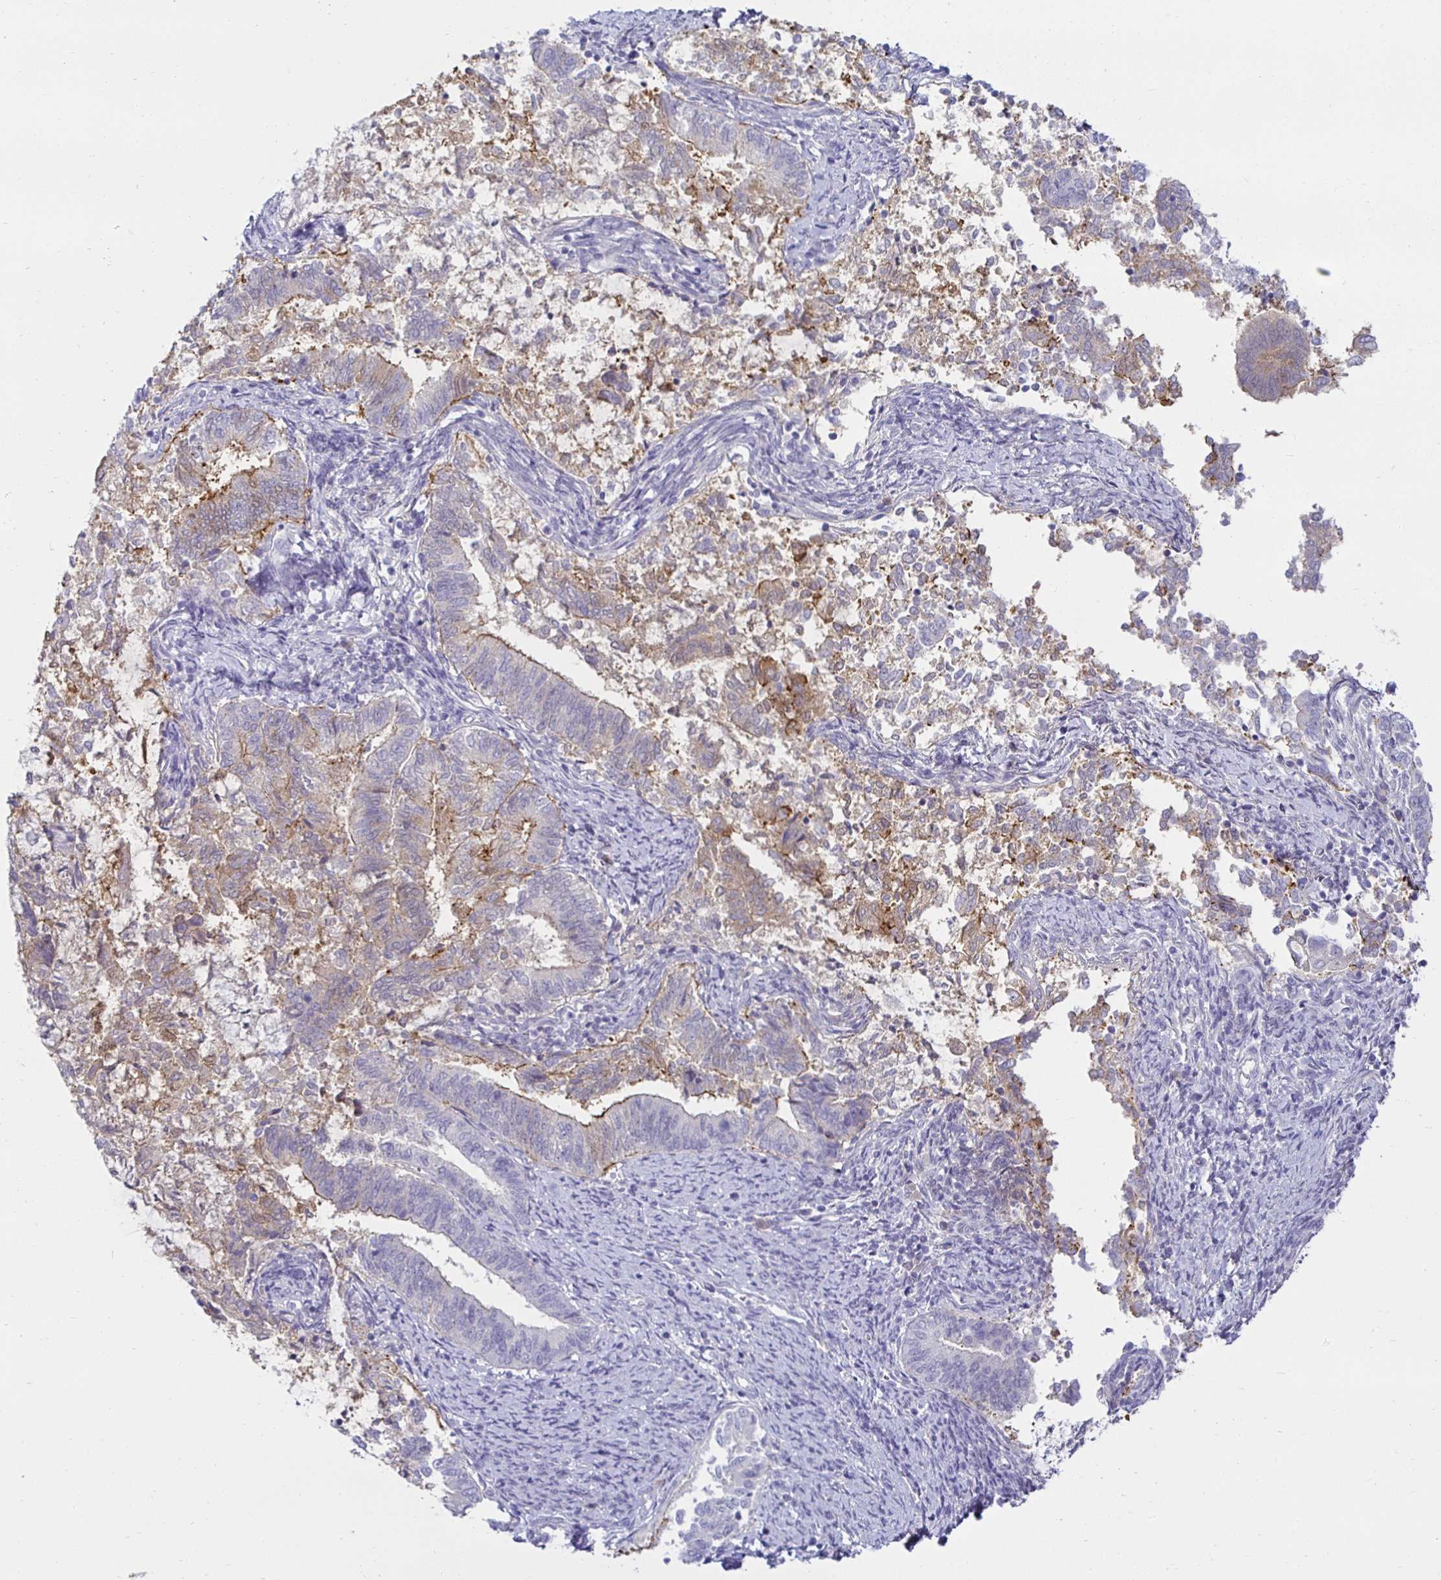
{"staining": {"intensity": "weak", "quantity": "<25%", "location": "cytoplasmic/membranous"}, "tissue": "endometrial cancer", "cell_type": "Tumor cells", "image_type": "cancer", "snomed": [{"axis": "morphology", "description": "Adenocarcinoma, NOS"}, {"axis": "topography", "description": "Endometrium"}], "caption": "Tumor cells show no significant expression in endometrial cancer.", "gene": "MON2", "patient": {"sex": "female", "age": 65}}